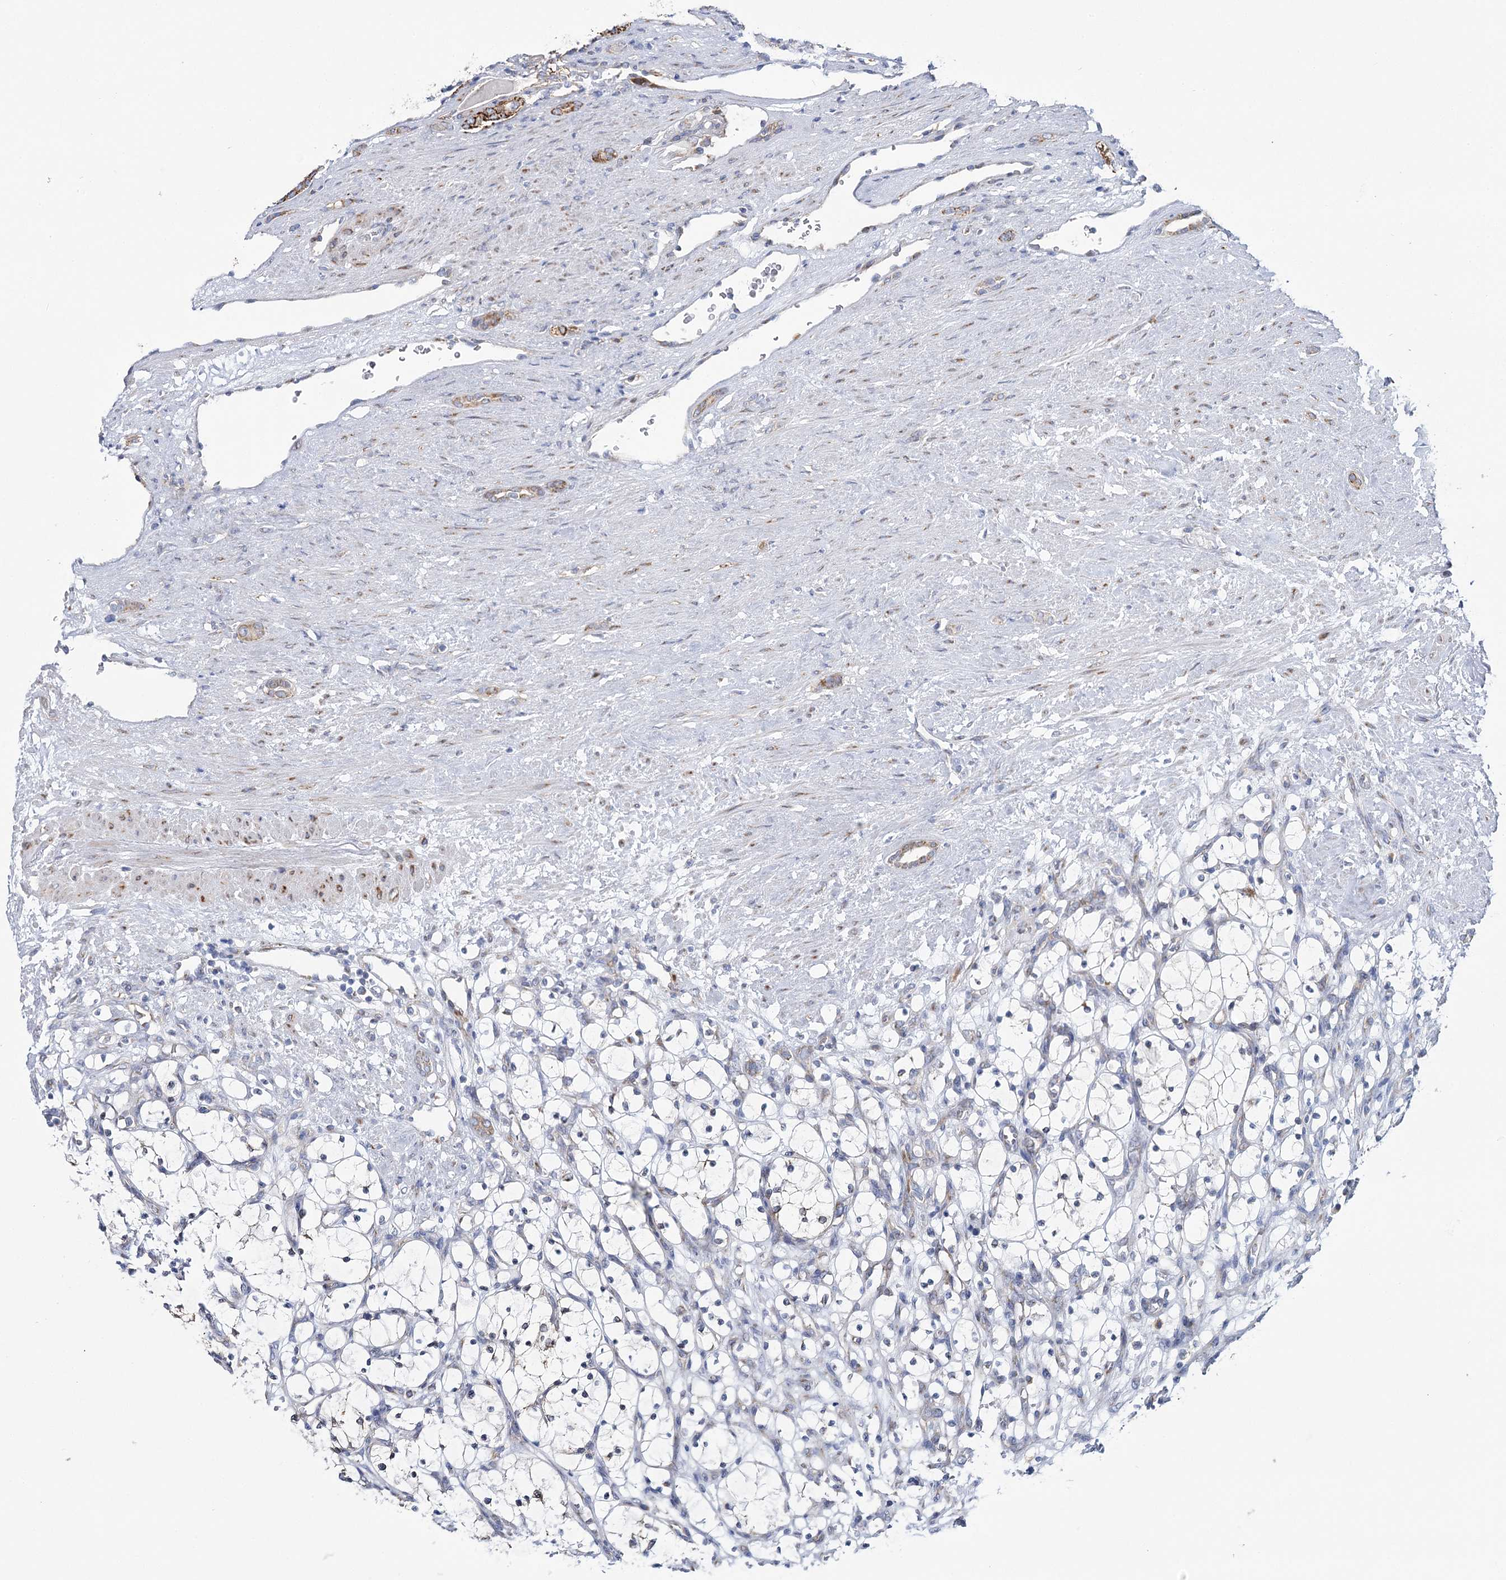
{"staining": {"intensity": "weak", "quantity": "<25%", "location": "cytoplasmic/membranous"}, "tissue": "renal cancer", "cell_type": "Tumor cells", "image_type": "cancer", "snomed": [{"axis": "morphology", "description": "Adenocarcinoma, NOS"}, {"axis": "topography", "description": "Kidney"}], "caption": "Immunohistochemical staining of human renal adenocarcinoma displays no significant positivity in tumor cells.", "gene": "THUMPD3", "patient": {"sex": "female", "age": 69}}